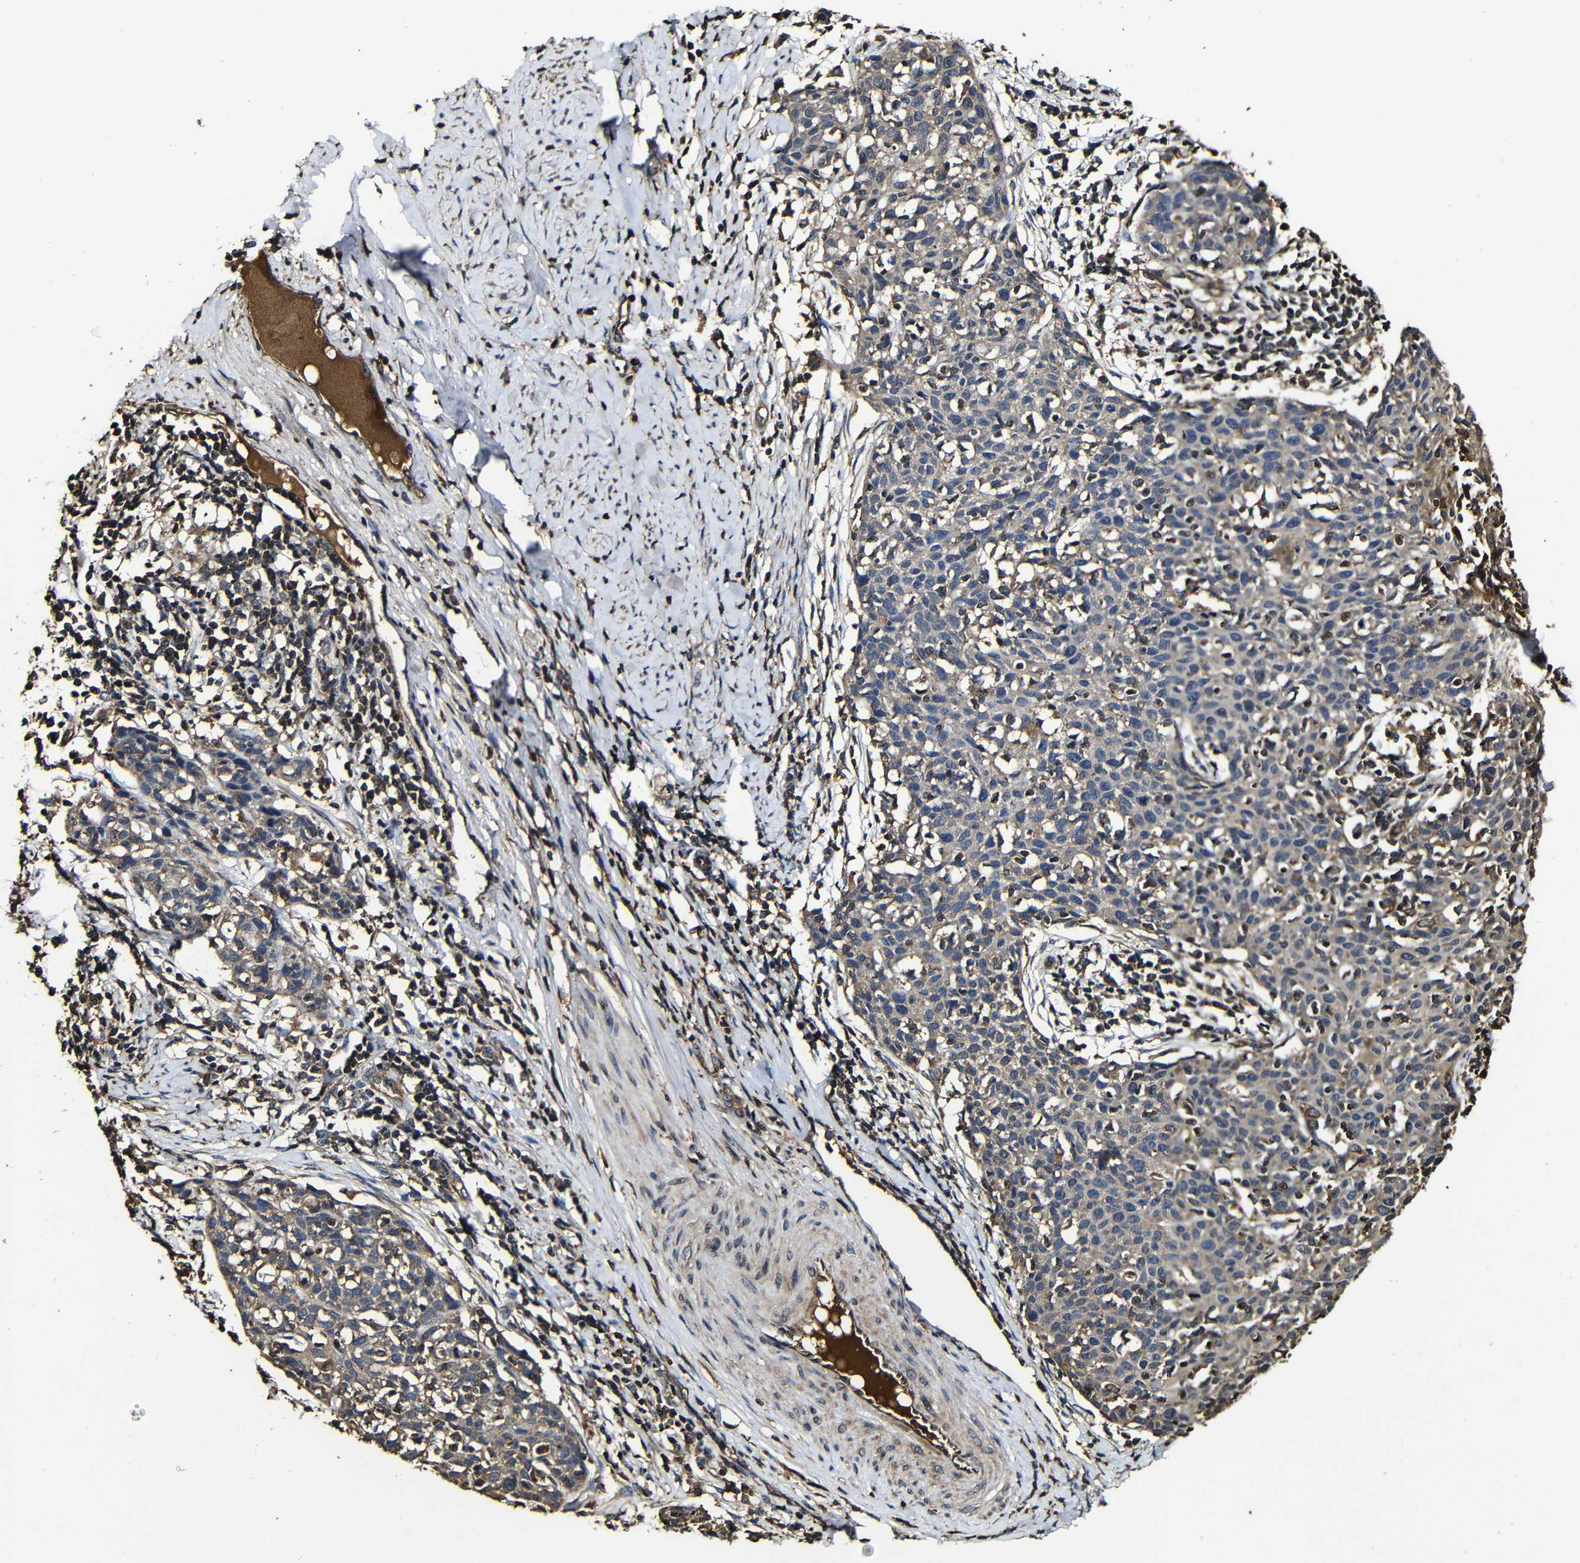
{"staining": {"intensity": "negative", "quantity": "none", "location": "none"}, "tissue": "cervical cancer", "cell_type": "Tumor cells", "image_type": "cancer", "snomed": [{"axis": "morphology", "description": "Squamous cell carcinoma, NOS"}, {"axis": "topography", "description": "Cervix"}], "caption": "The image exhibits no significant expression in tumor cells of cervical cancer.", "gene": "MSN", "patient": {"sex": "female", "age": 38}}